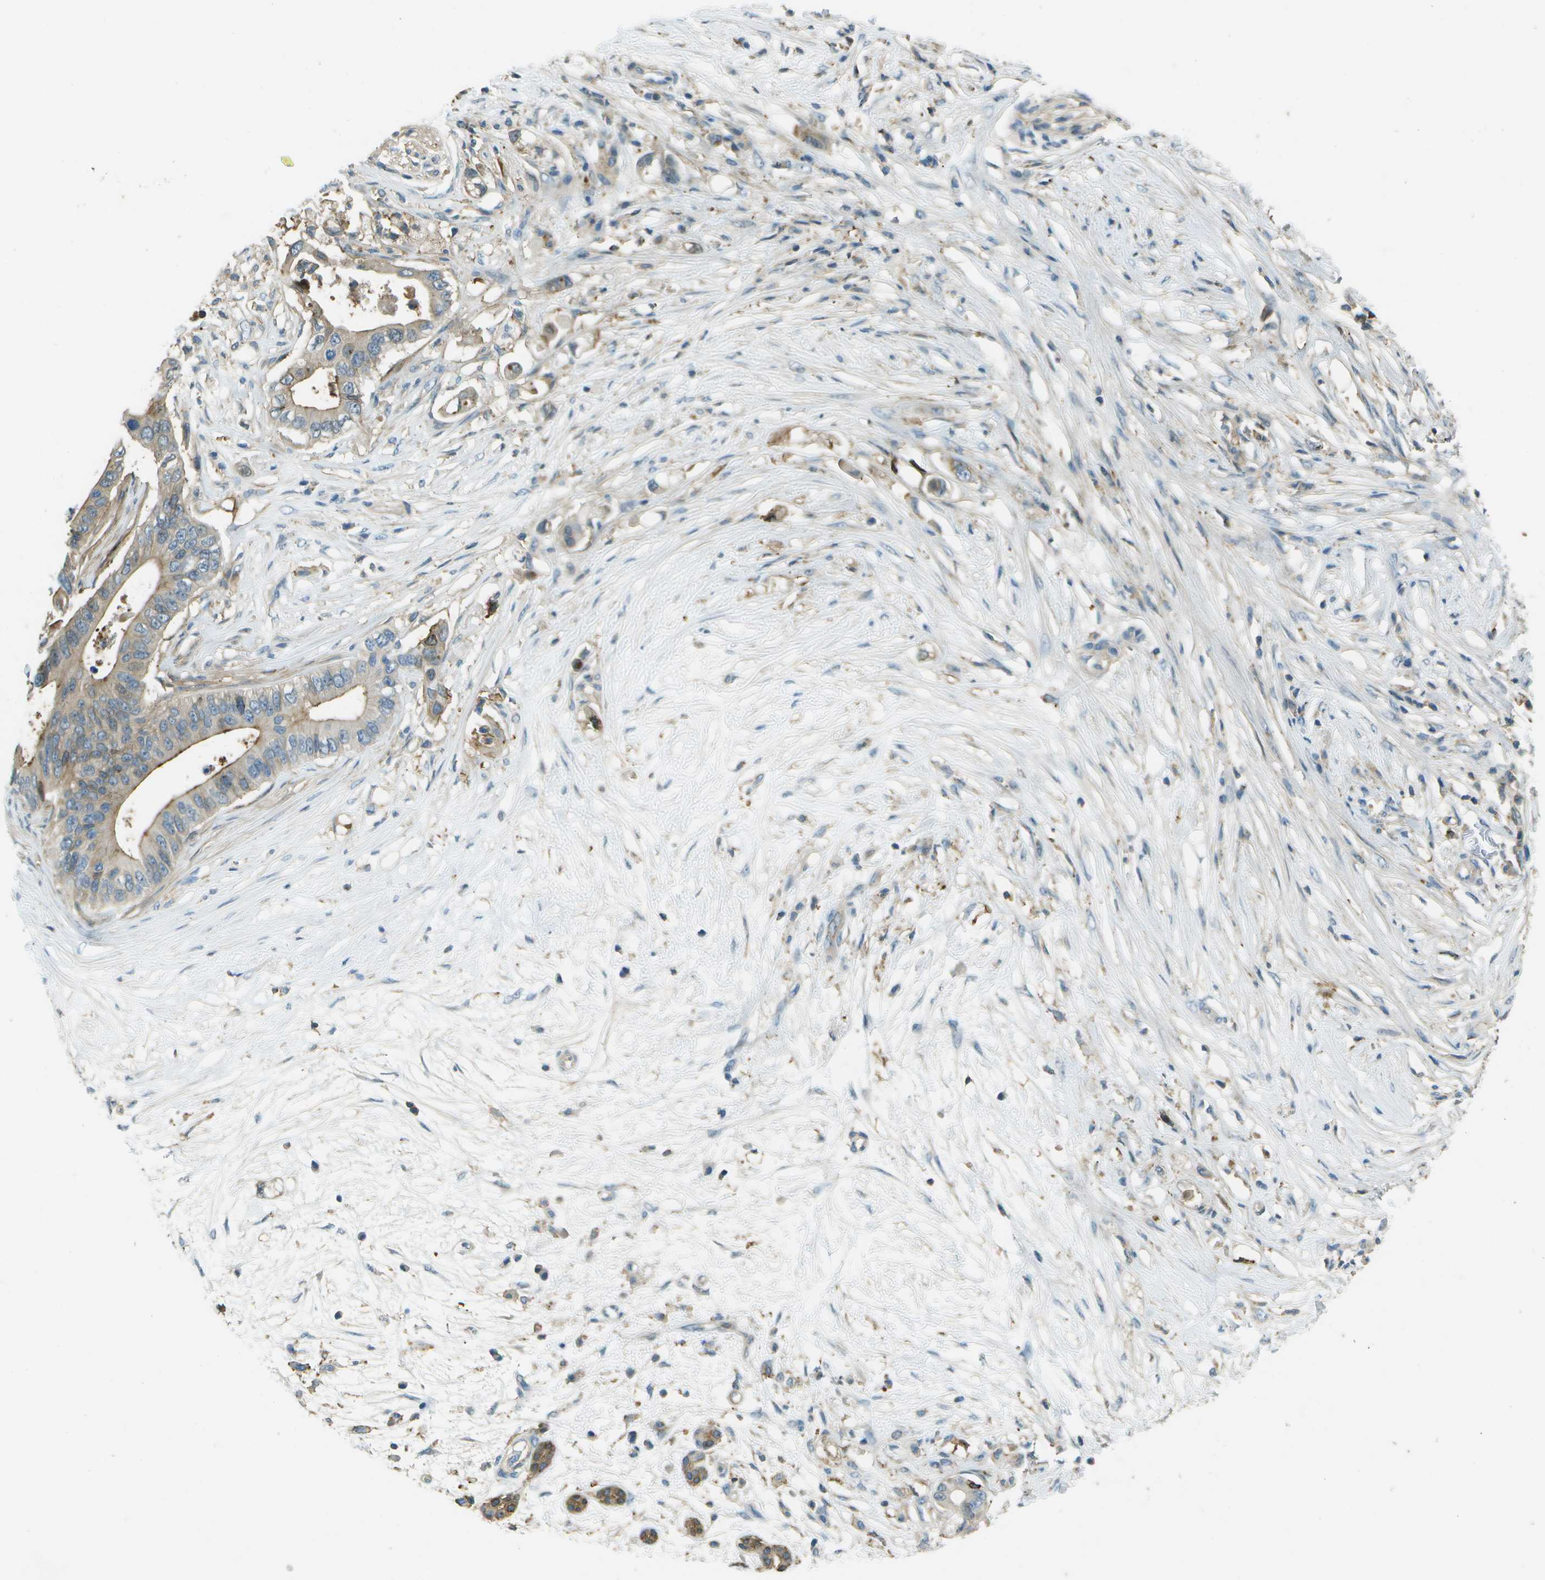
{"staining": {"intensity": "weak", "quantity": "25%-75%", "location": "cytoplasmic/membranous"}, "tissue": "pancreatic cancer", "cell_type": "Tumor cells", "image_type": "cancer", "snomed": [{"axis": "morphology", "description": "Adenocarcinoma, NOS"}, {"axis": "topography", "description": "Pancreas"}], "caption": "High-magnification brightfield microscopy of pancreatic cancer stained with DAB (brown) and counterstained with hematoxylin (blue). tumor cells exhibit weak cytoplasmic/membranous staining is identified in about25%-75% of cells. (Brightfield microscopy of DAB IHC at high magnification).", "gene": "LRRC66", "patient": {"sex": "male", "age": 77}}